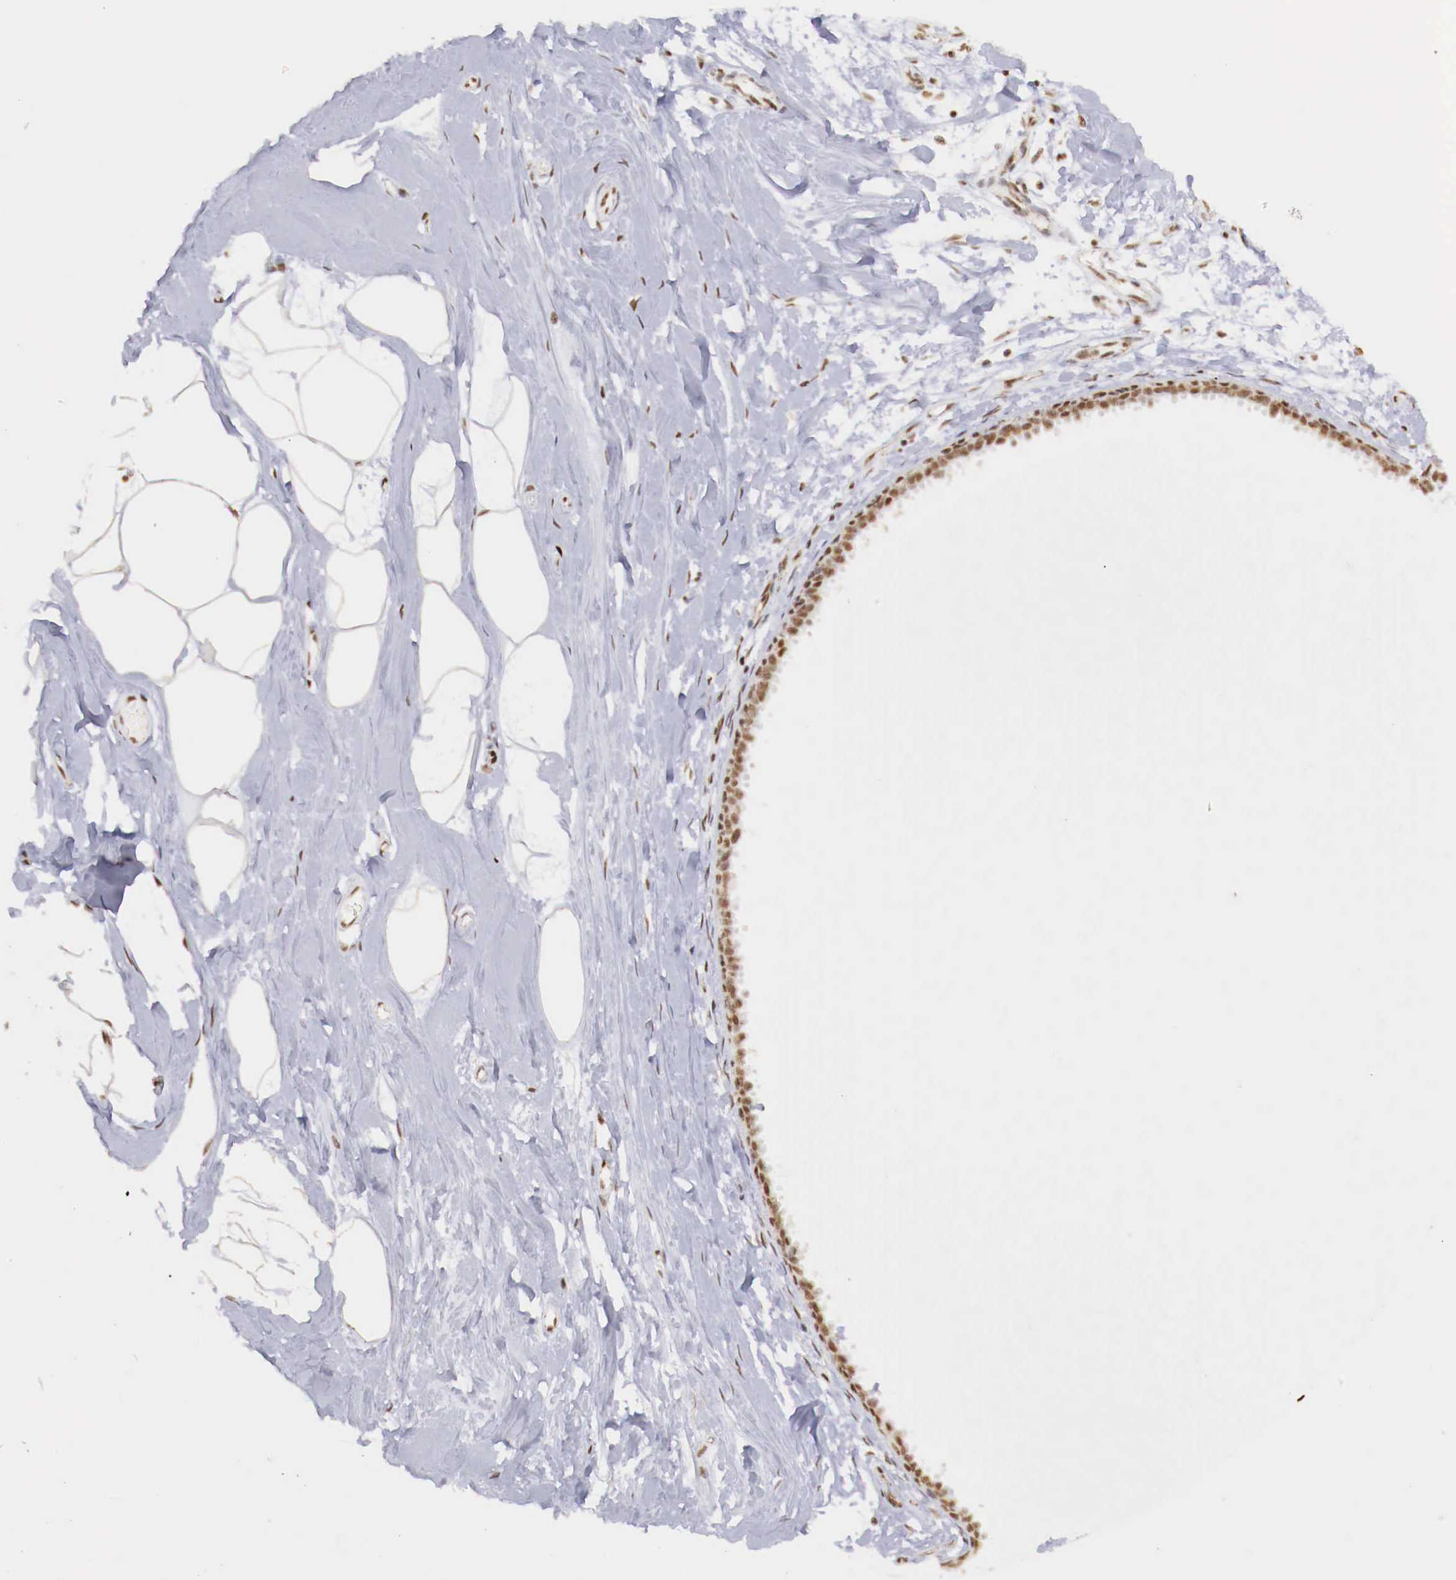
{"staining": {"intensity": "moderate", "quantity": ">75%", "location": "nuclear"}, "tissue": "breast", "cell_type": "Adipocytes", "image_type": "normal", "snomed": [{"axis": "morphology", "description": "Normal tissue, NOS"}, {"axis": "topography", "description": "Breast"}], "caption": "Breast stained with DAB (3,3'-diaminobenzidine) immunohistochemistry (IHC) displays medium levels of moderate nuclear staining in approximately >75% of adipocytes.", "gene": "MAX", "patient": {"sex": "female", "age": 44}}